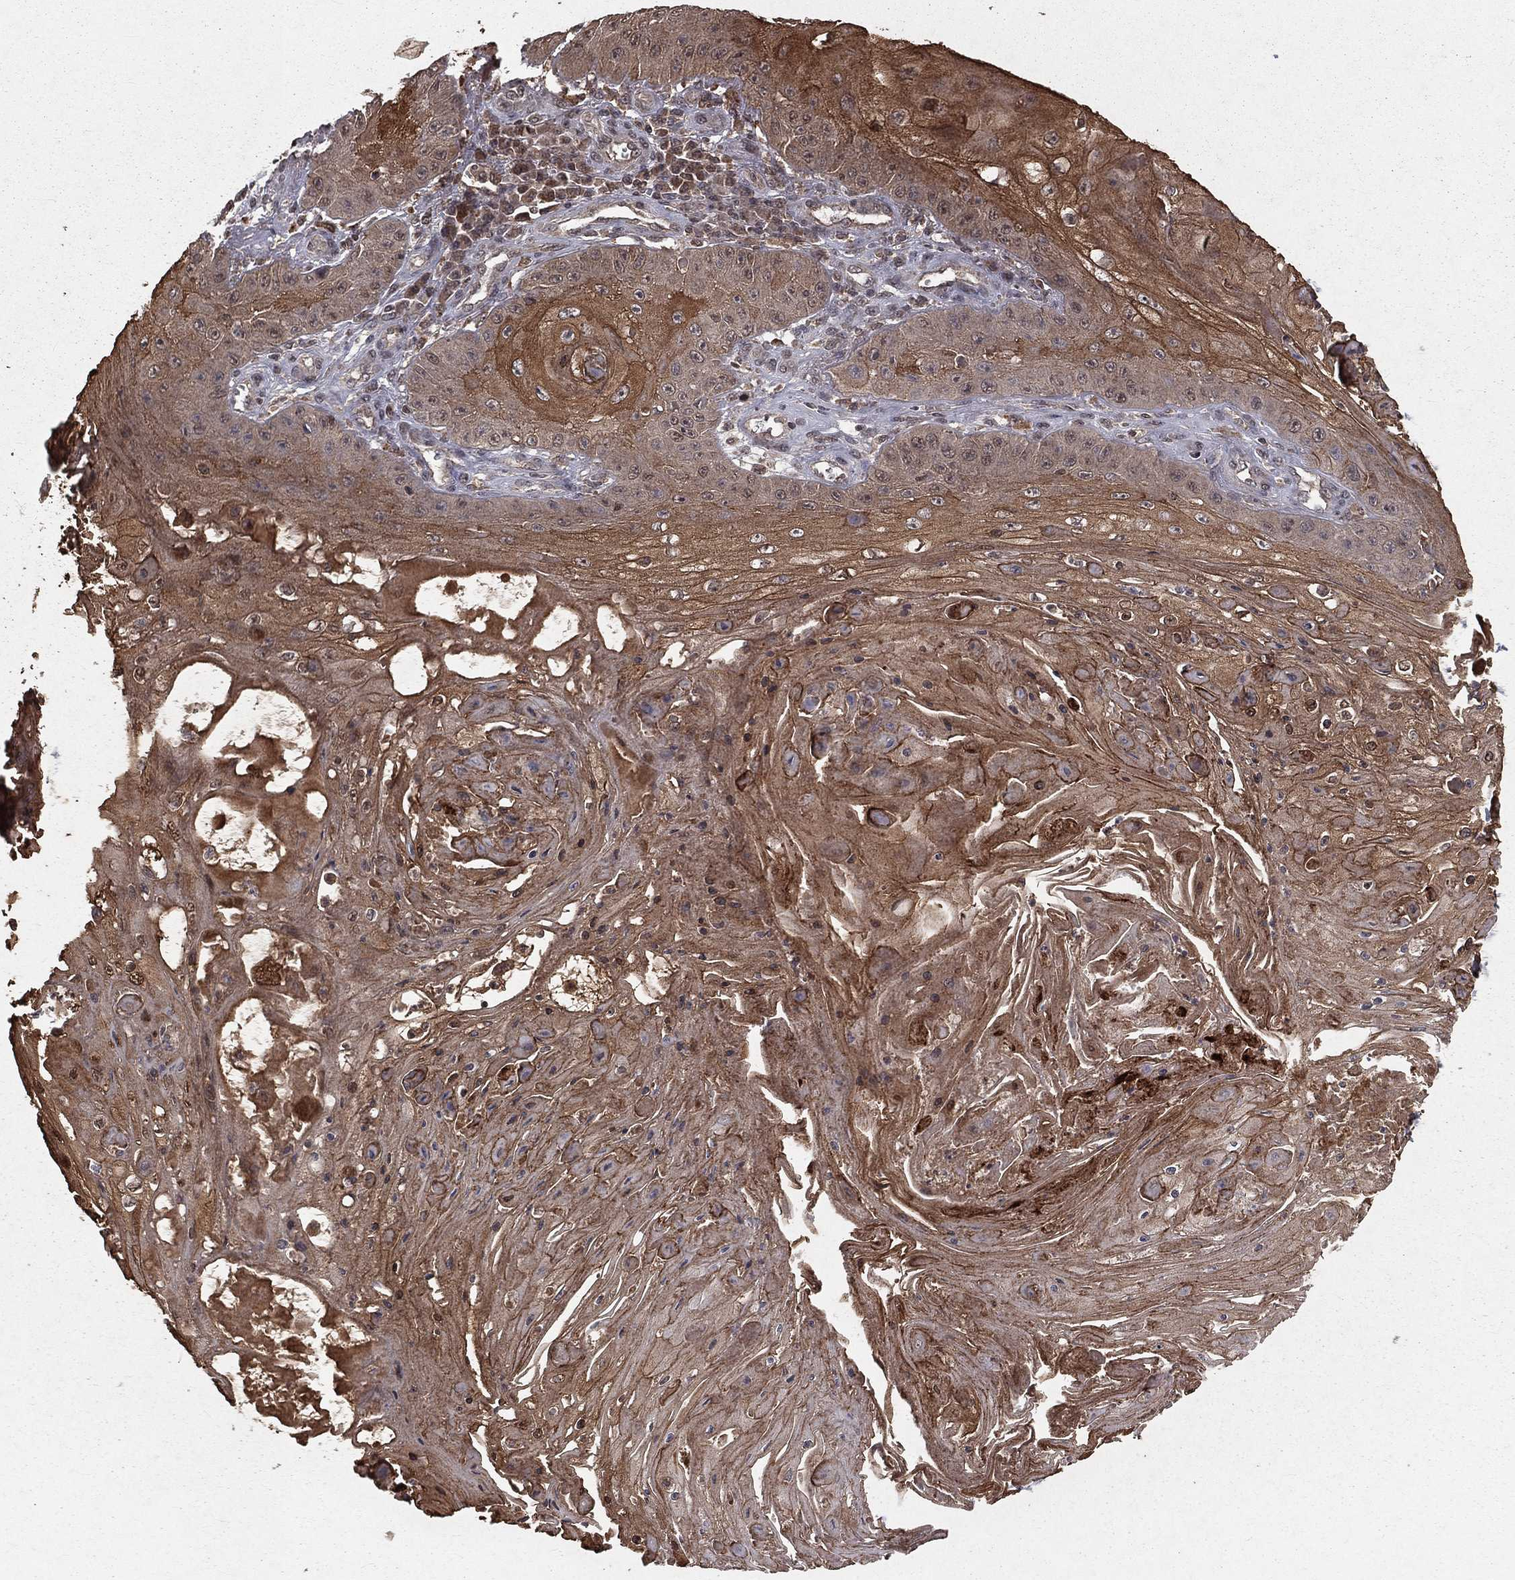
{"staining": {"intensity": "moderate", "quantity": ">75%", "location": "cytoplasmic/membranous"}, "tissue": "skin cancer", "cell_type": "Tumor cells", "image_type": "cancer", "snomed": [{"axis": "morphology", "description": "Squamous cell carcinoma, NOS"}, {"axis": "topography", "description": "Skin"}], "caption": "A photomicrograph of skin cancer stained for a protein reveals moderate cytoplasmic/membranous brown staining in tumor cells. (brown staining indicates protein expression, while blue staining denotes nuclei).", "gene": "ZDHHC15", "patient": {"sex": "male", "age": 70}}